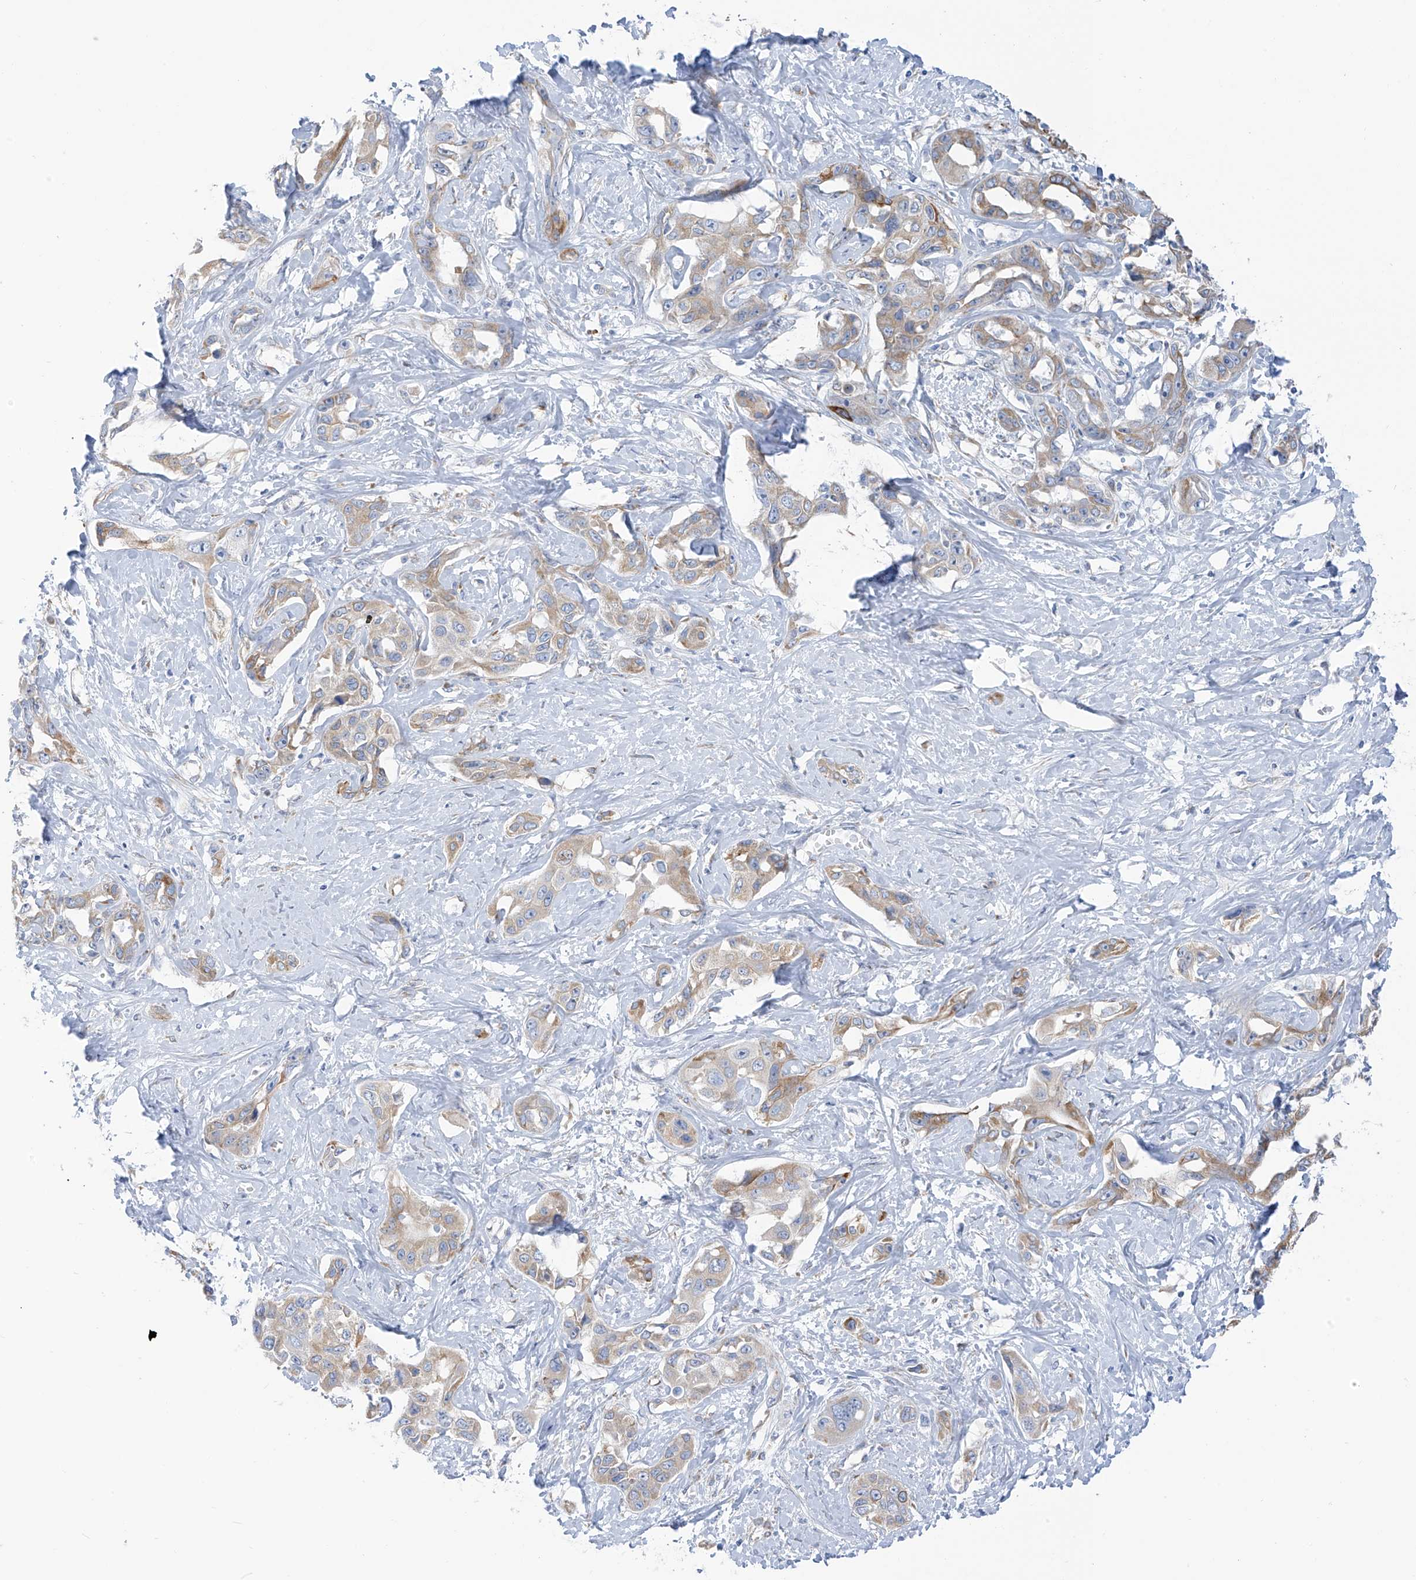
{"staining": {"intensity": "moderate", "quantity": "25%-75%", "location": "cytoplasmic/membranous"}, "tissue": "liver cancer", "cell_type": "Tumor cells", "image_type": "cancer", "snomed": [{"axis": "morphology", "description": "Cholangiocarcinoma"}, {"axis": "topography", "description": "Liver"}], "caption": "Approximately 25%-75% of tumor cells in cholangiocarcinoma (liver) exhibit moderate cytoplasmic/membranous protein expression as visualized by brown immunohistochemical staining.", "gene": "RCN2", "patient": {"sex": "male", "age": 59}}